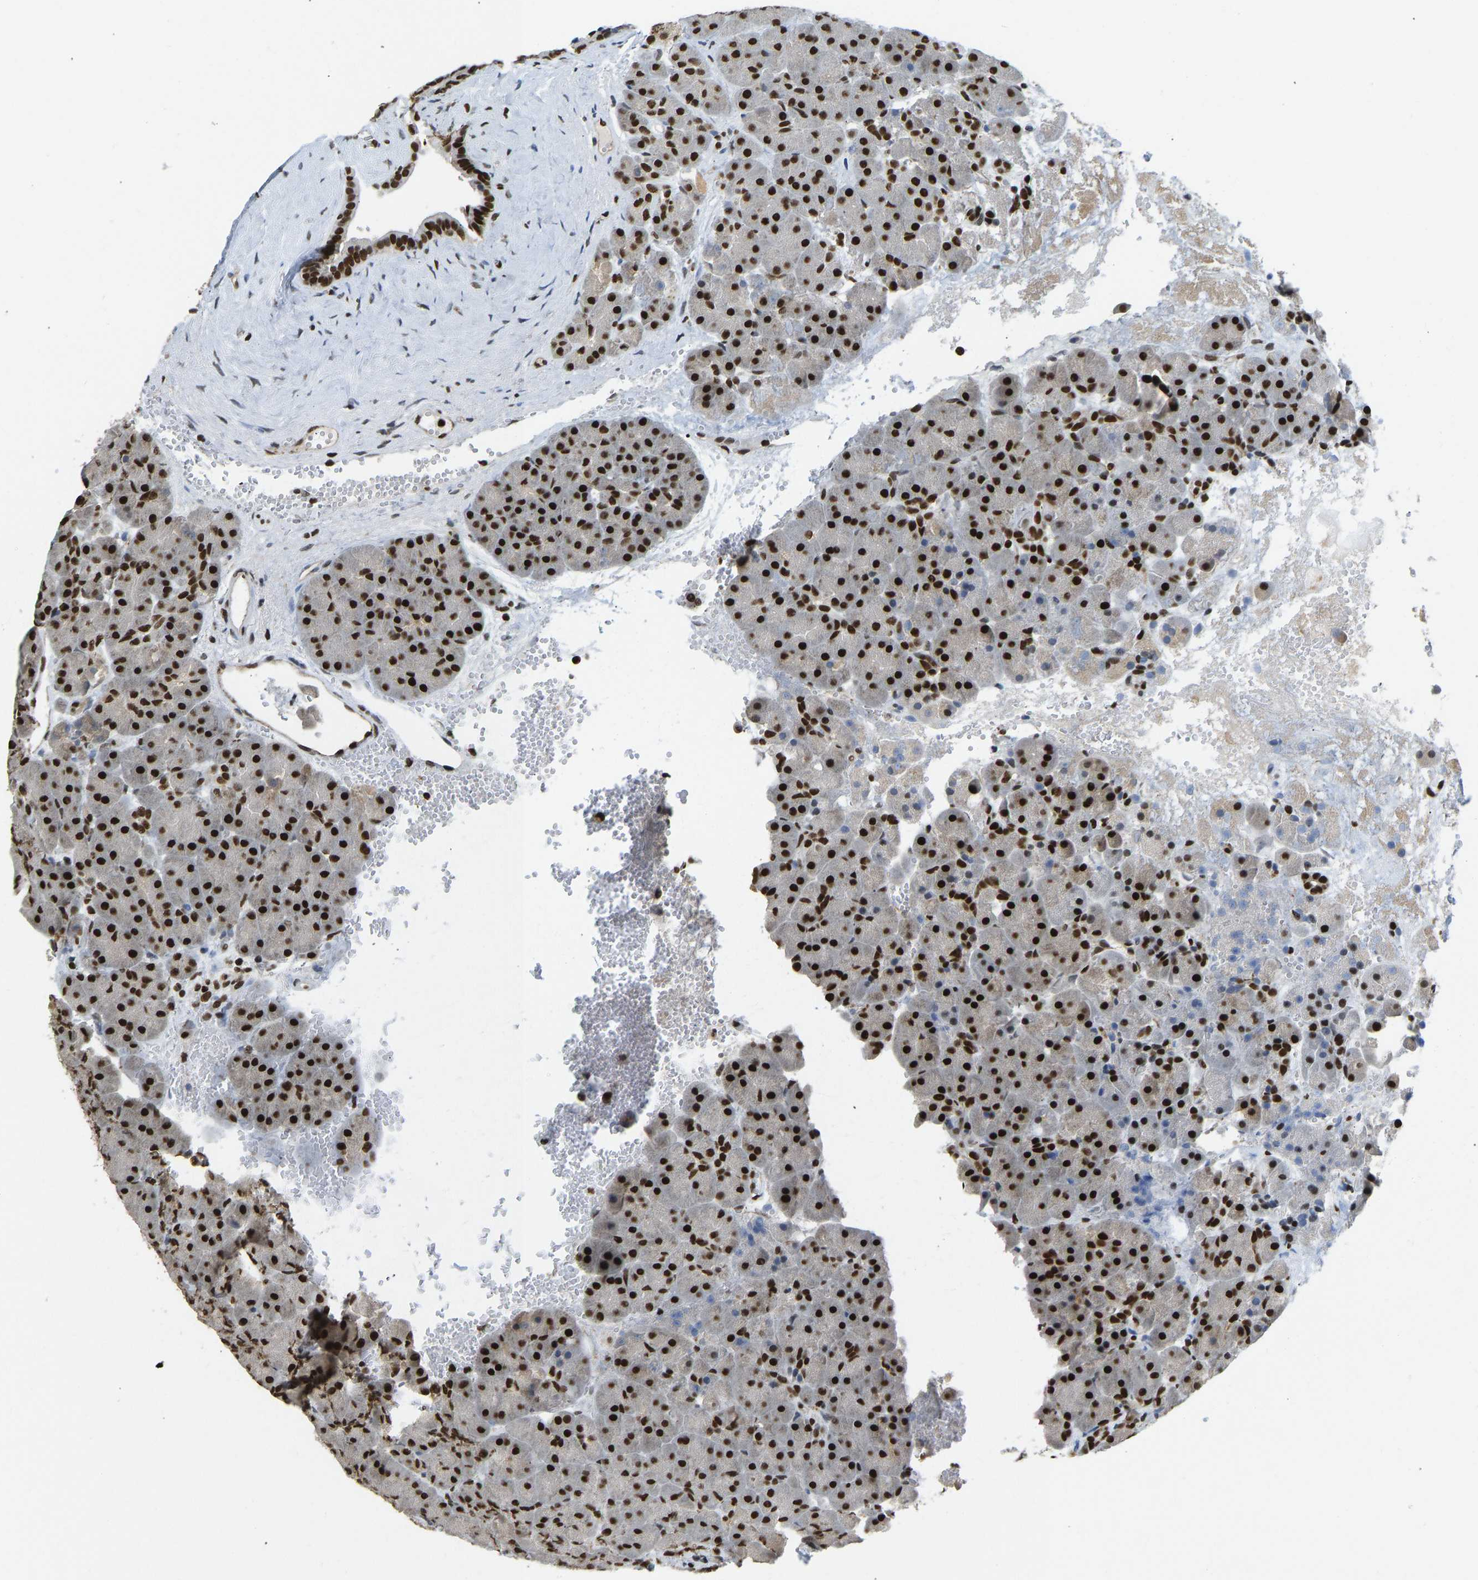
{"staining": {"intensity": "strong", "quantity": ">75%", "location": "nuclear"}, "tissue": "pancreas", "cell_type": "Exocrine glandular cells", "image_type": "normal", "snomed": [{"axis": "morphology", "description": "Normal tissue, NOS"}, {"axis": "topography", "description": "Pancreas"}], "caption": "Strong nuclear protein positivity is appreciated in approximately >75% of exocrine glandular cells in pancreas.", "gene": "ZSCAN20", "patient": {"sex": "male", "age": 66}}